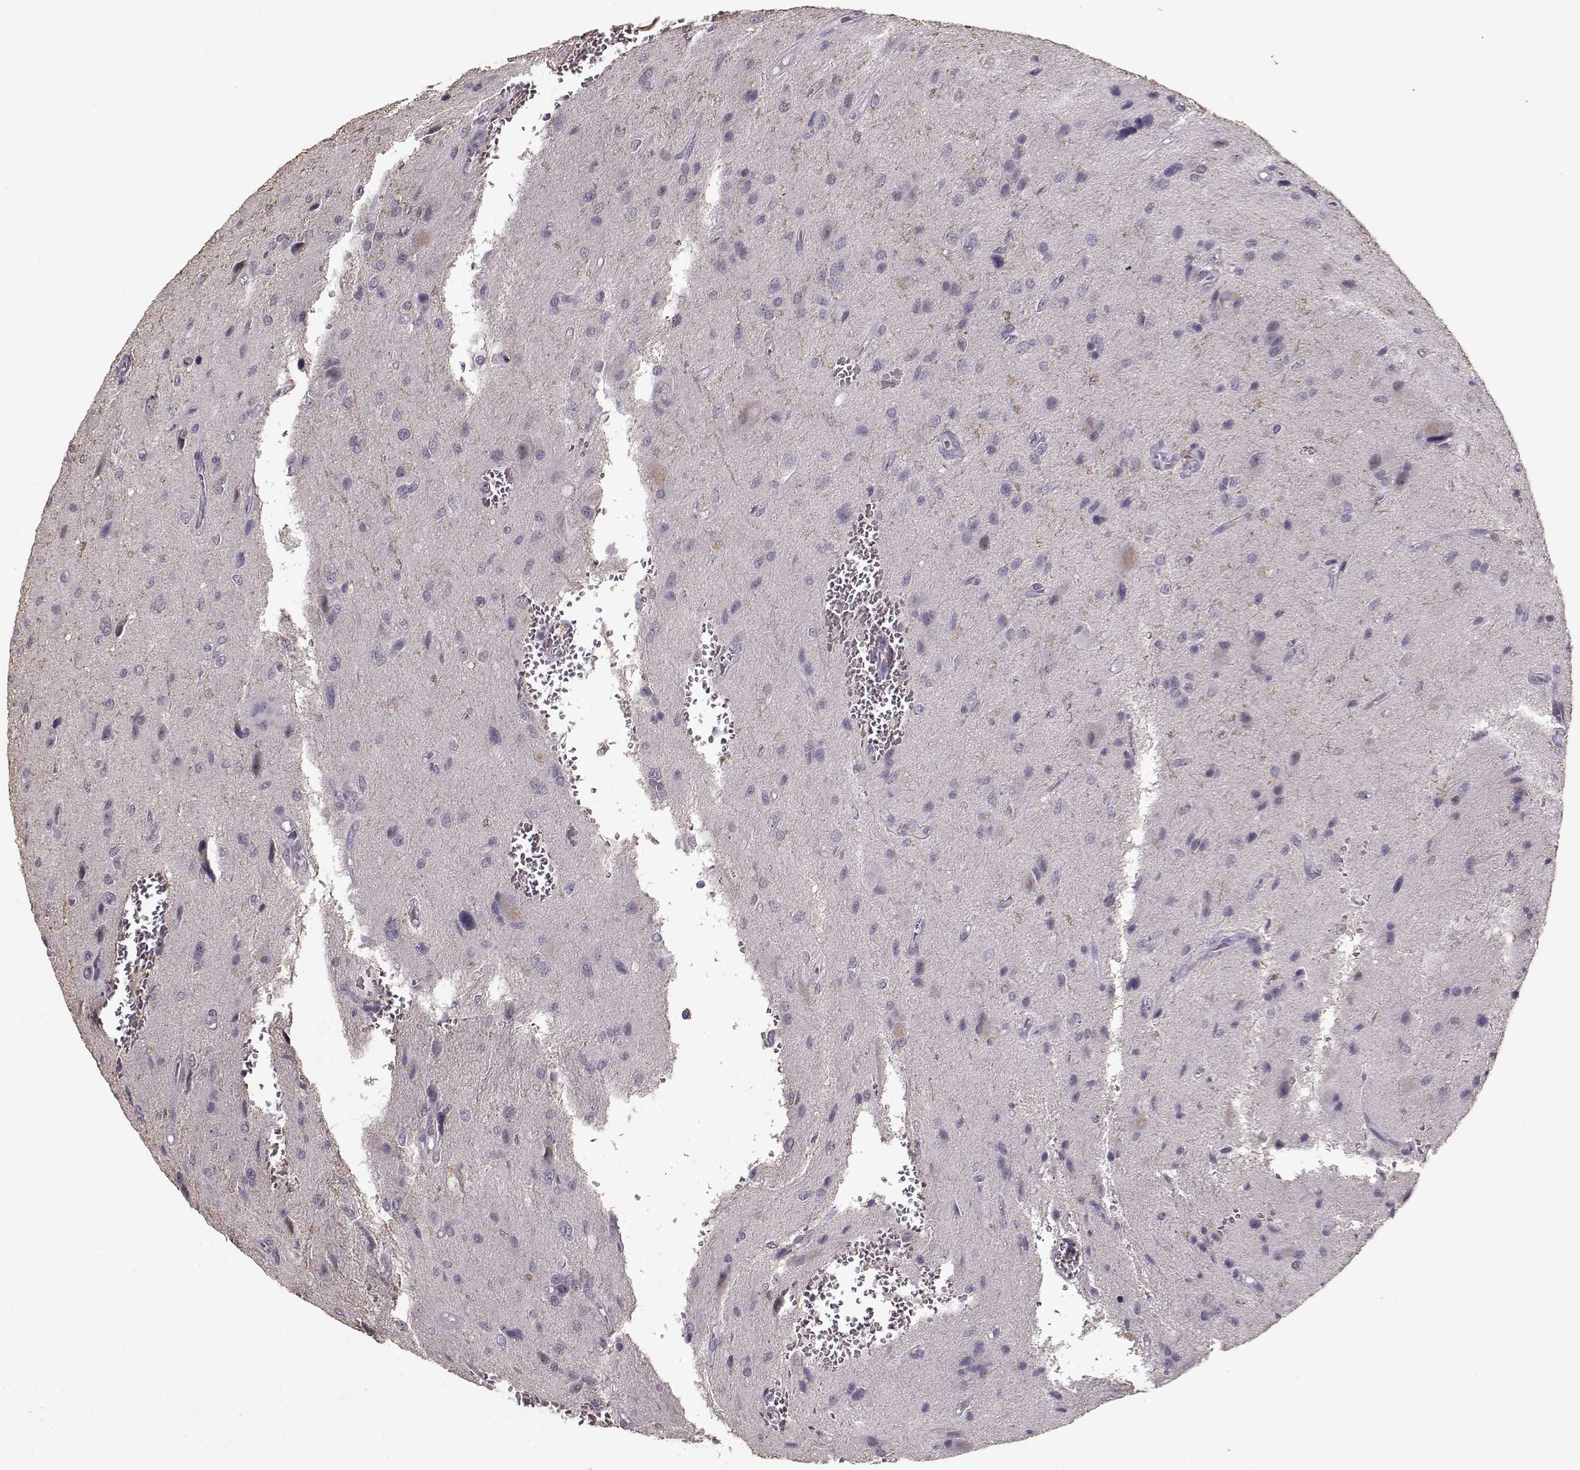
{"staining": {"intensity": "negative", "quantity": "none", "location": "none"}, "tissue": "glioma", "cell_type": "Tumor cells", "image_type": "cancer", "snomed": [{"axis": "morphology", "description": "Glioma, malignant, NOS"}, {"axis": "morphology", "description": "Glioma, malignant, High grade"}, {"axis": "topography", "description": "Brain"}], "caption": "Immunohistochemistry image of glioma stained for a protein (brown), which displays no positivity in tumor cells. (DAB immunohistochemistry (IHC) with hematoxylin counter stain).", "gene": "UROC1", "patient": {"sex": "female", "age": 71}}